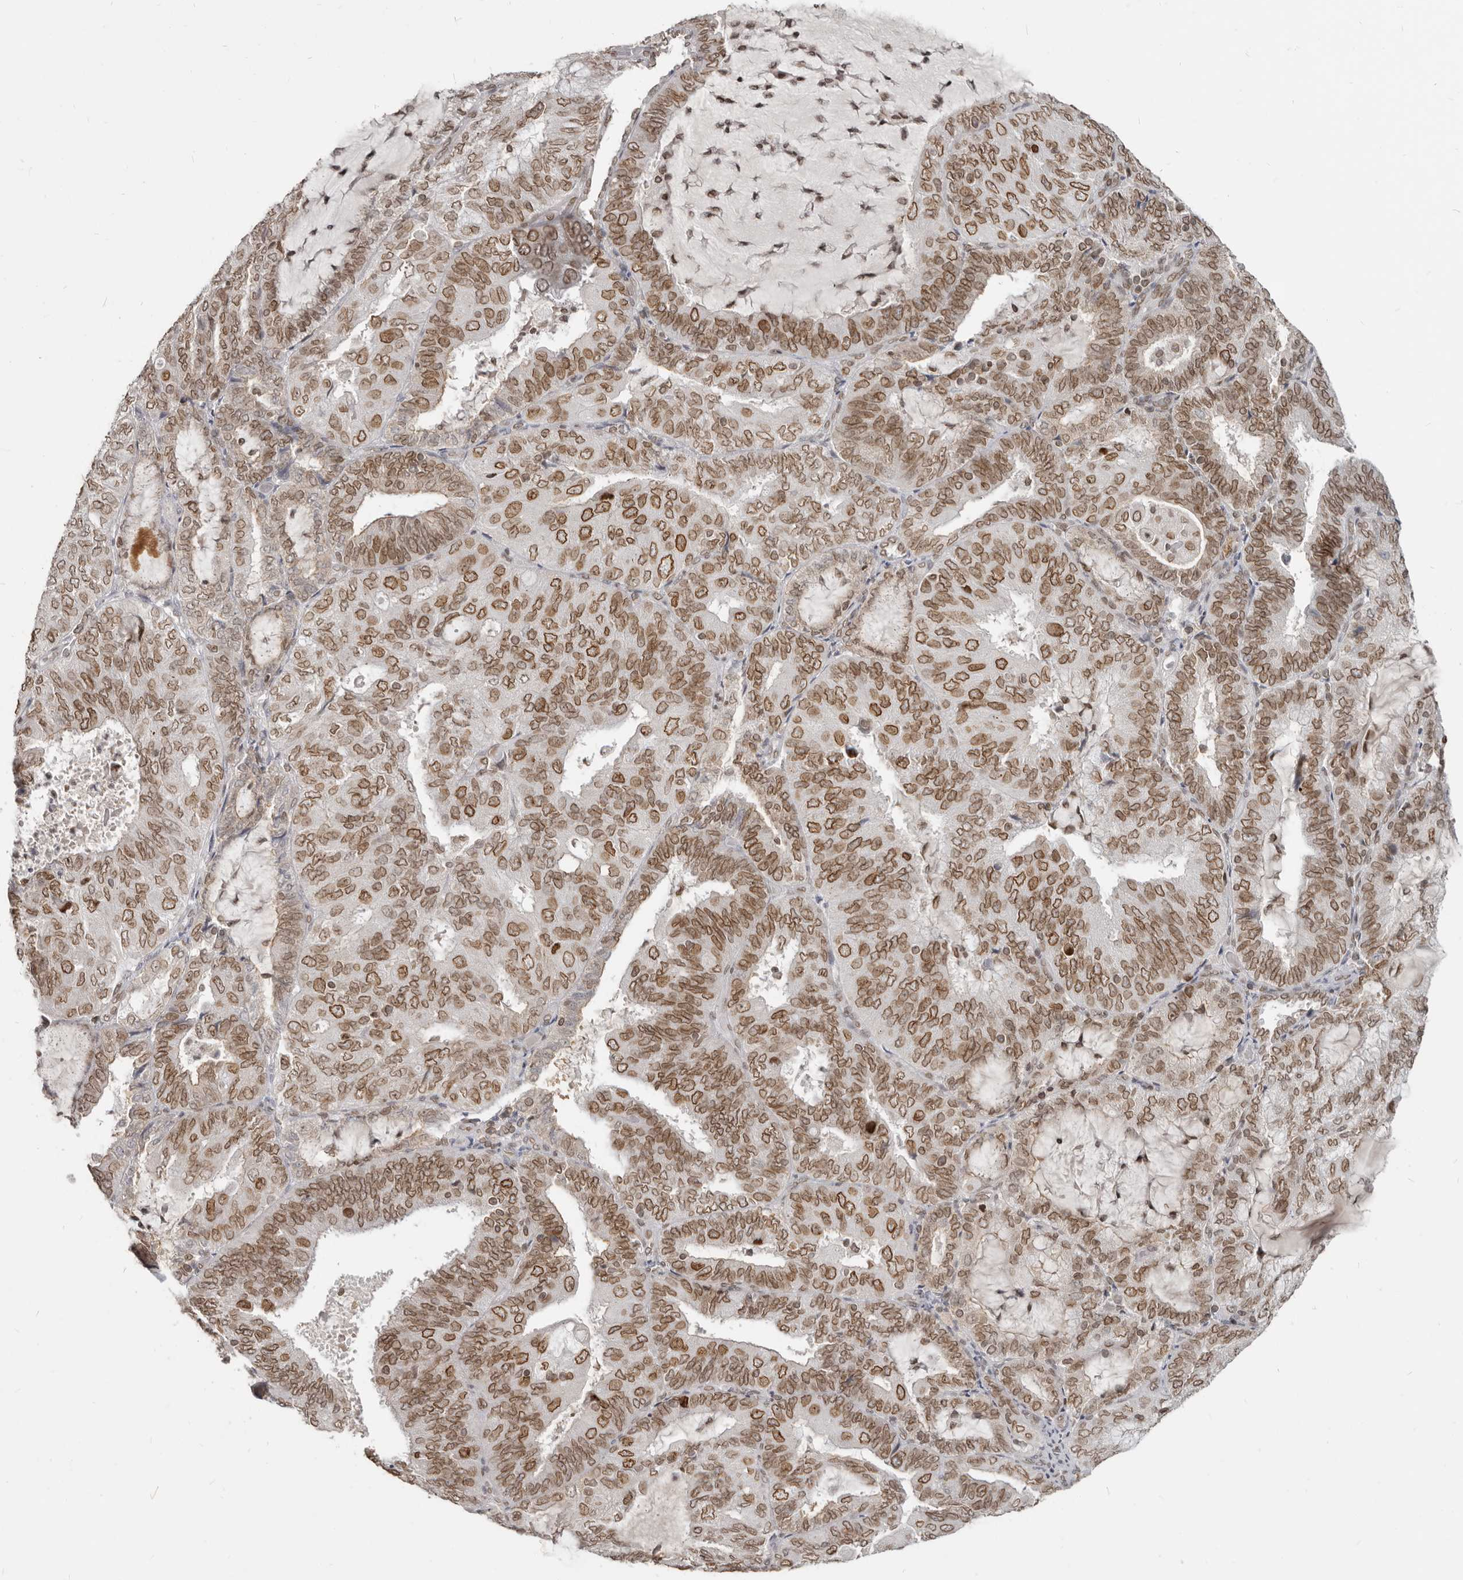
{"staining": {"intensity": "moderate", "quantity": ">75%", "location": "cytoplasmic/membranous,nuclear"}, "tissue": "endometrial cancer", "cell_type": "Tumor cells", "image_type": "cancer", "snomed": [{"axis": "morphology", "description": "Adenocarcinoma, NOS"}, {"axis": "topography", "description": "Endometrium"}], "caption": "Moderate cytoplasmic/membranous and nuclear expression is appreciated in about >75% of tumor cells in endometrial cancer.", "gene": "NUP153", "patient": {"sex": "female", "age": 81}}